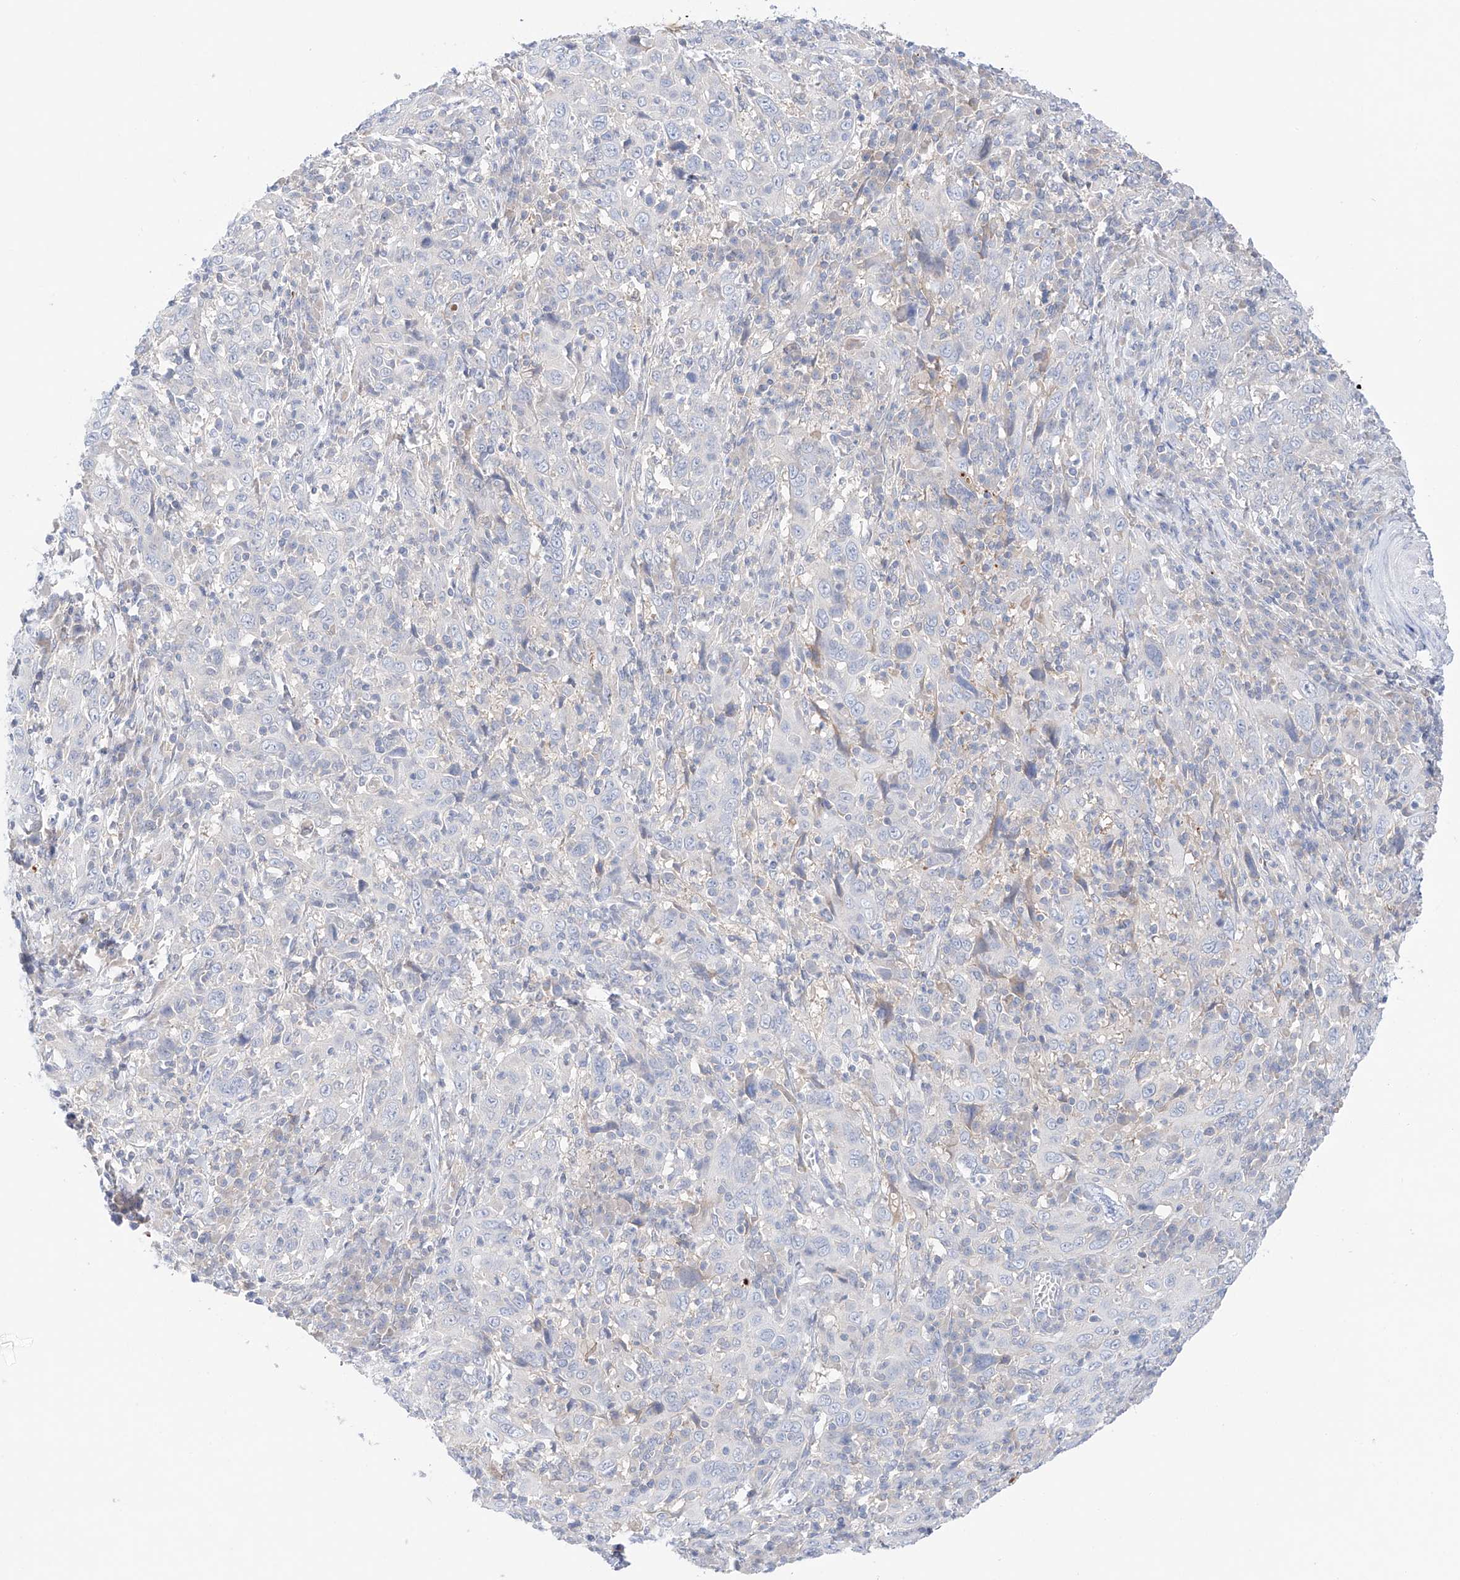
{"staining": {"intensity": "negative", "quantity": "none", "location": "none"}, "tissue": "cervical cancer", "cell_type": "Tumor cells", "image_type": "cancer", "snomed": [{"axis": "morphology", "description": "Squamous cell carcinoma, NOS"}, {"axis": "topography", "description": "Cervix"}], "caption": "Immunohistochemical staining of human cervical cancer shows no significant staining in tumor cells.", "gene": "PGGT1B", "patient": {"sex": "female", "age": 46}}